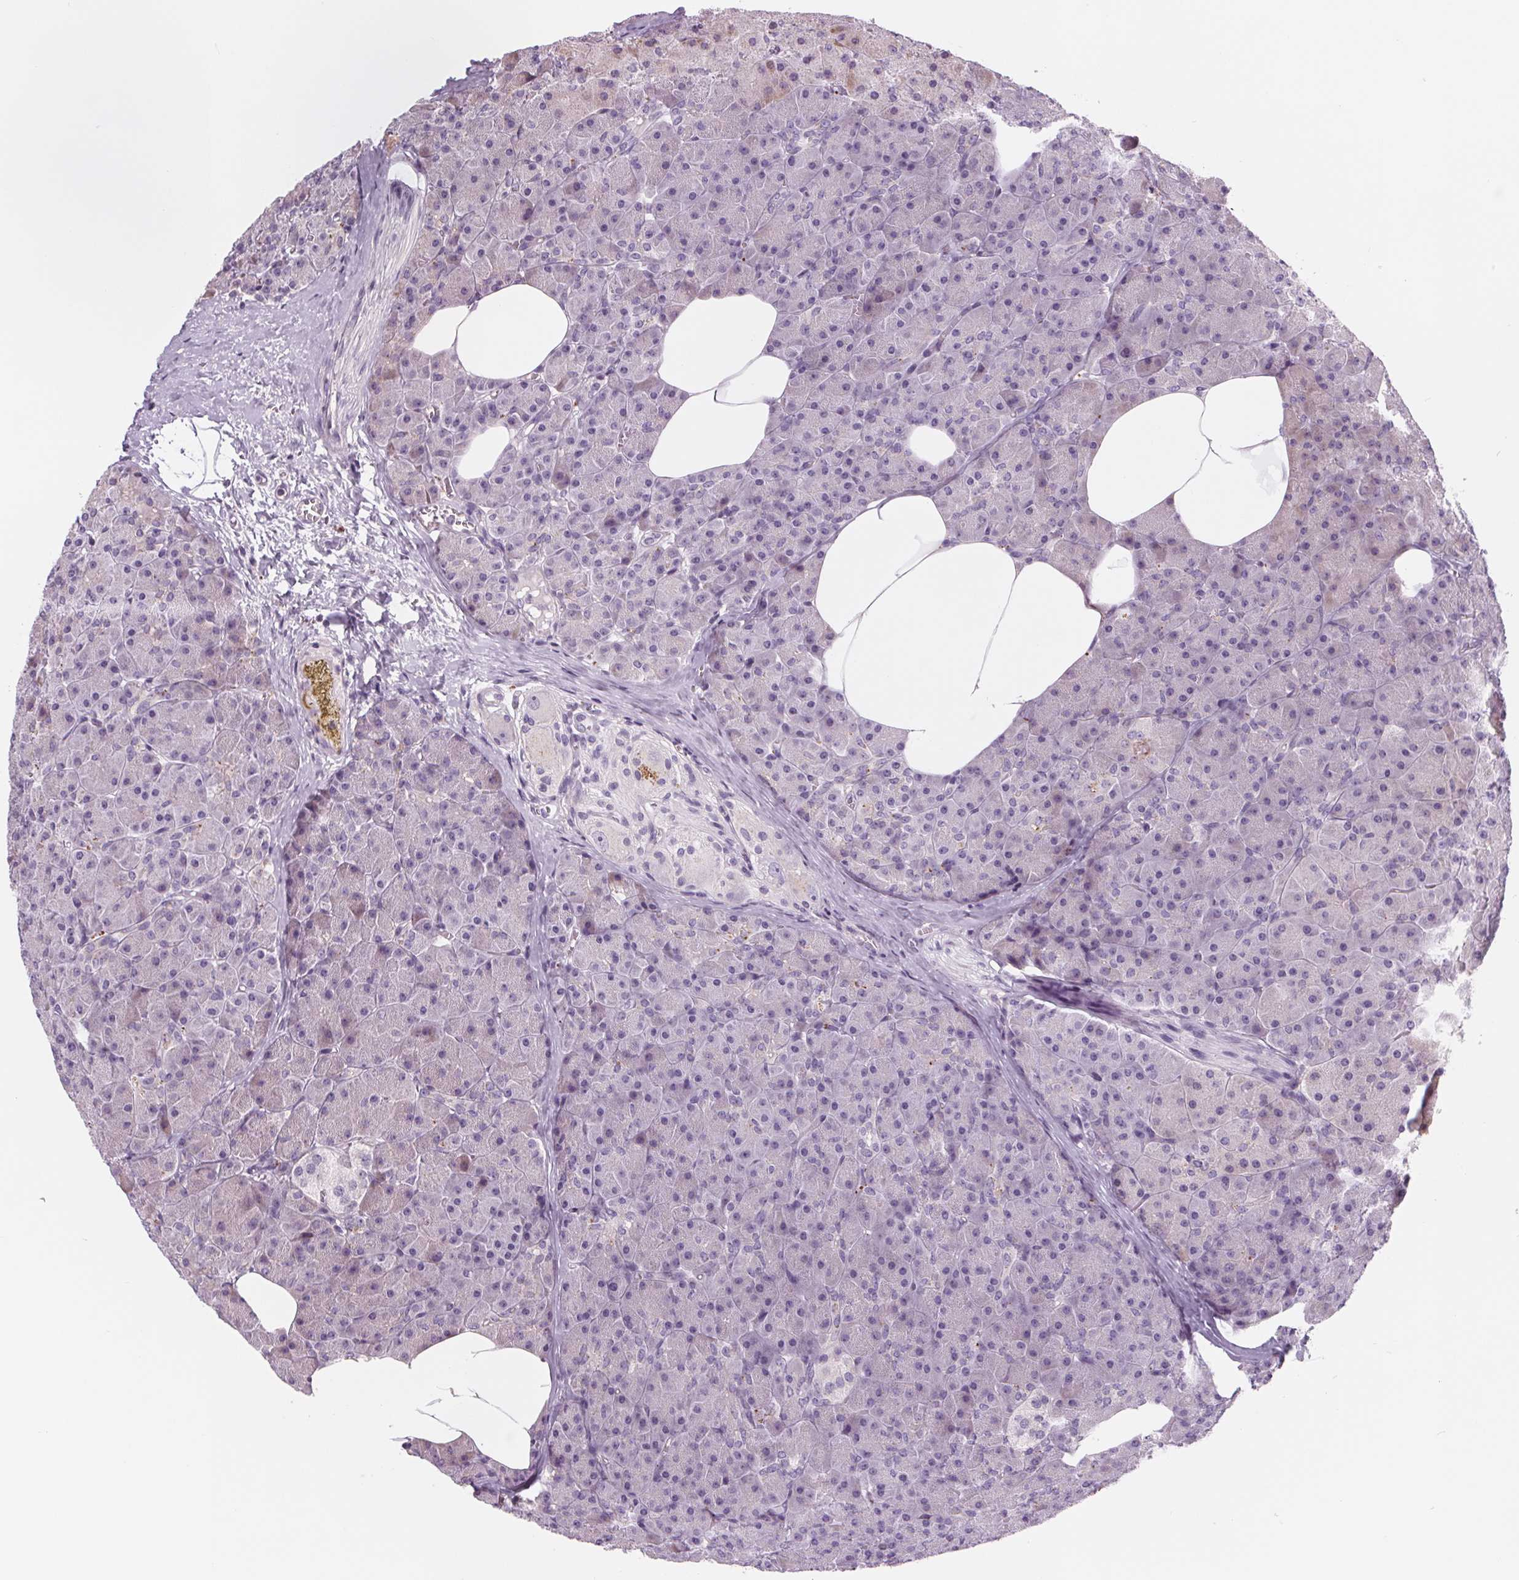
{"staining": {"intensity": "negative", "quantity": "none", "location": "none"}, "tissue": "pancreas", "cell_type": "Exocrine glandular cells", "image_type": "normal", "snomed": [{"axis": "morphology", "description": "Normal tissue, NOS"}, {"axis": "topography", "description": "Pancreas"}], "caption": "Human pancreas stained for a protein using IHC reveals no expression in exocrine glandular cells.", "gene": "SAMD5", "patient": {"sex": "female", "age": 45}}